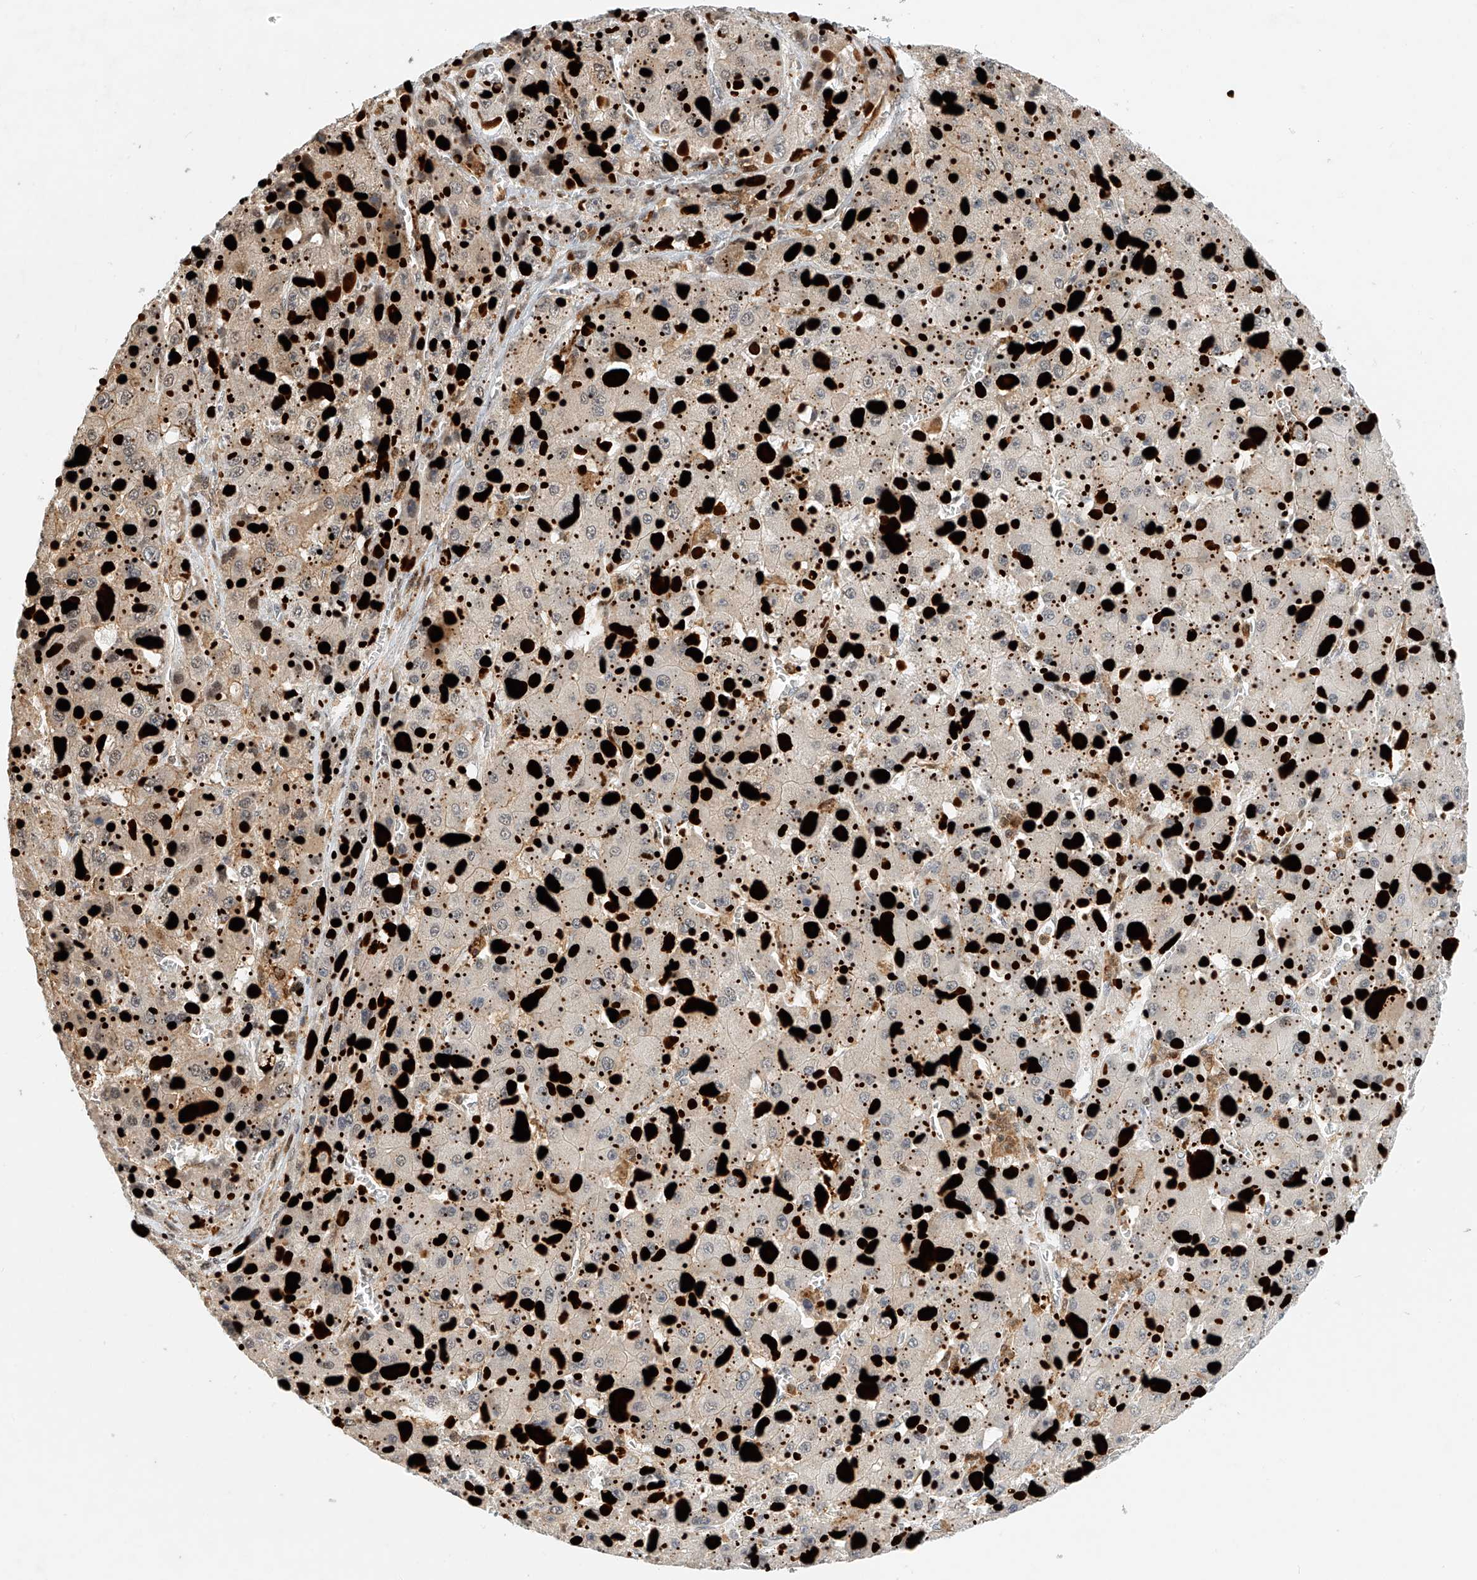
{"staining": {"intensity": "weak", "quantity": "<25%", "location": "cytoplasmic/membranous,nuclear"}, "tissue": "liver cancer", "cell_type": "Tumor cells", "image_type": "cancer", "snomed": [{"axis": "morphology", "description": "Carcinoma, Hepatocellular, NOS"}, {"axis": "topography", "description": "Liver"}], "caption": "An IHC micrograph of hepatocellular carcinoma (liver) is shown. There is no staining in tumor cells of hepatocellular carcinoma (liver). Brightfield microscopy of IHC stained with DAB (3,3'-diaminobenzidine) (brown) and hematoxylin (blue), captured at high magnification.", "gene": "MICAL1", "patient": {"sex": "female", "age": 73}}